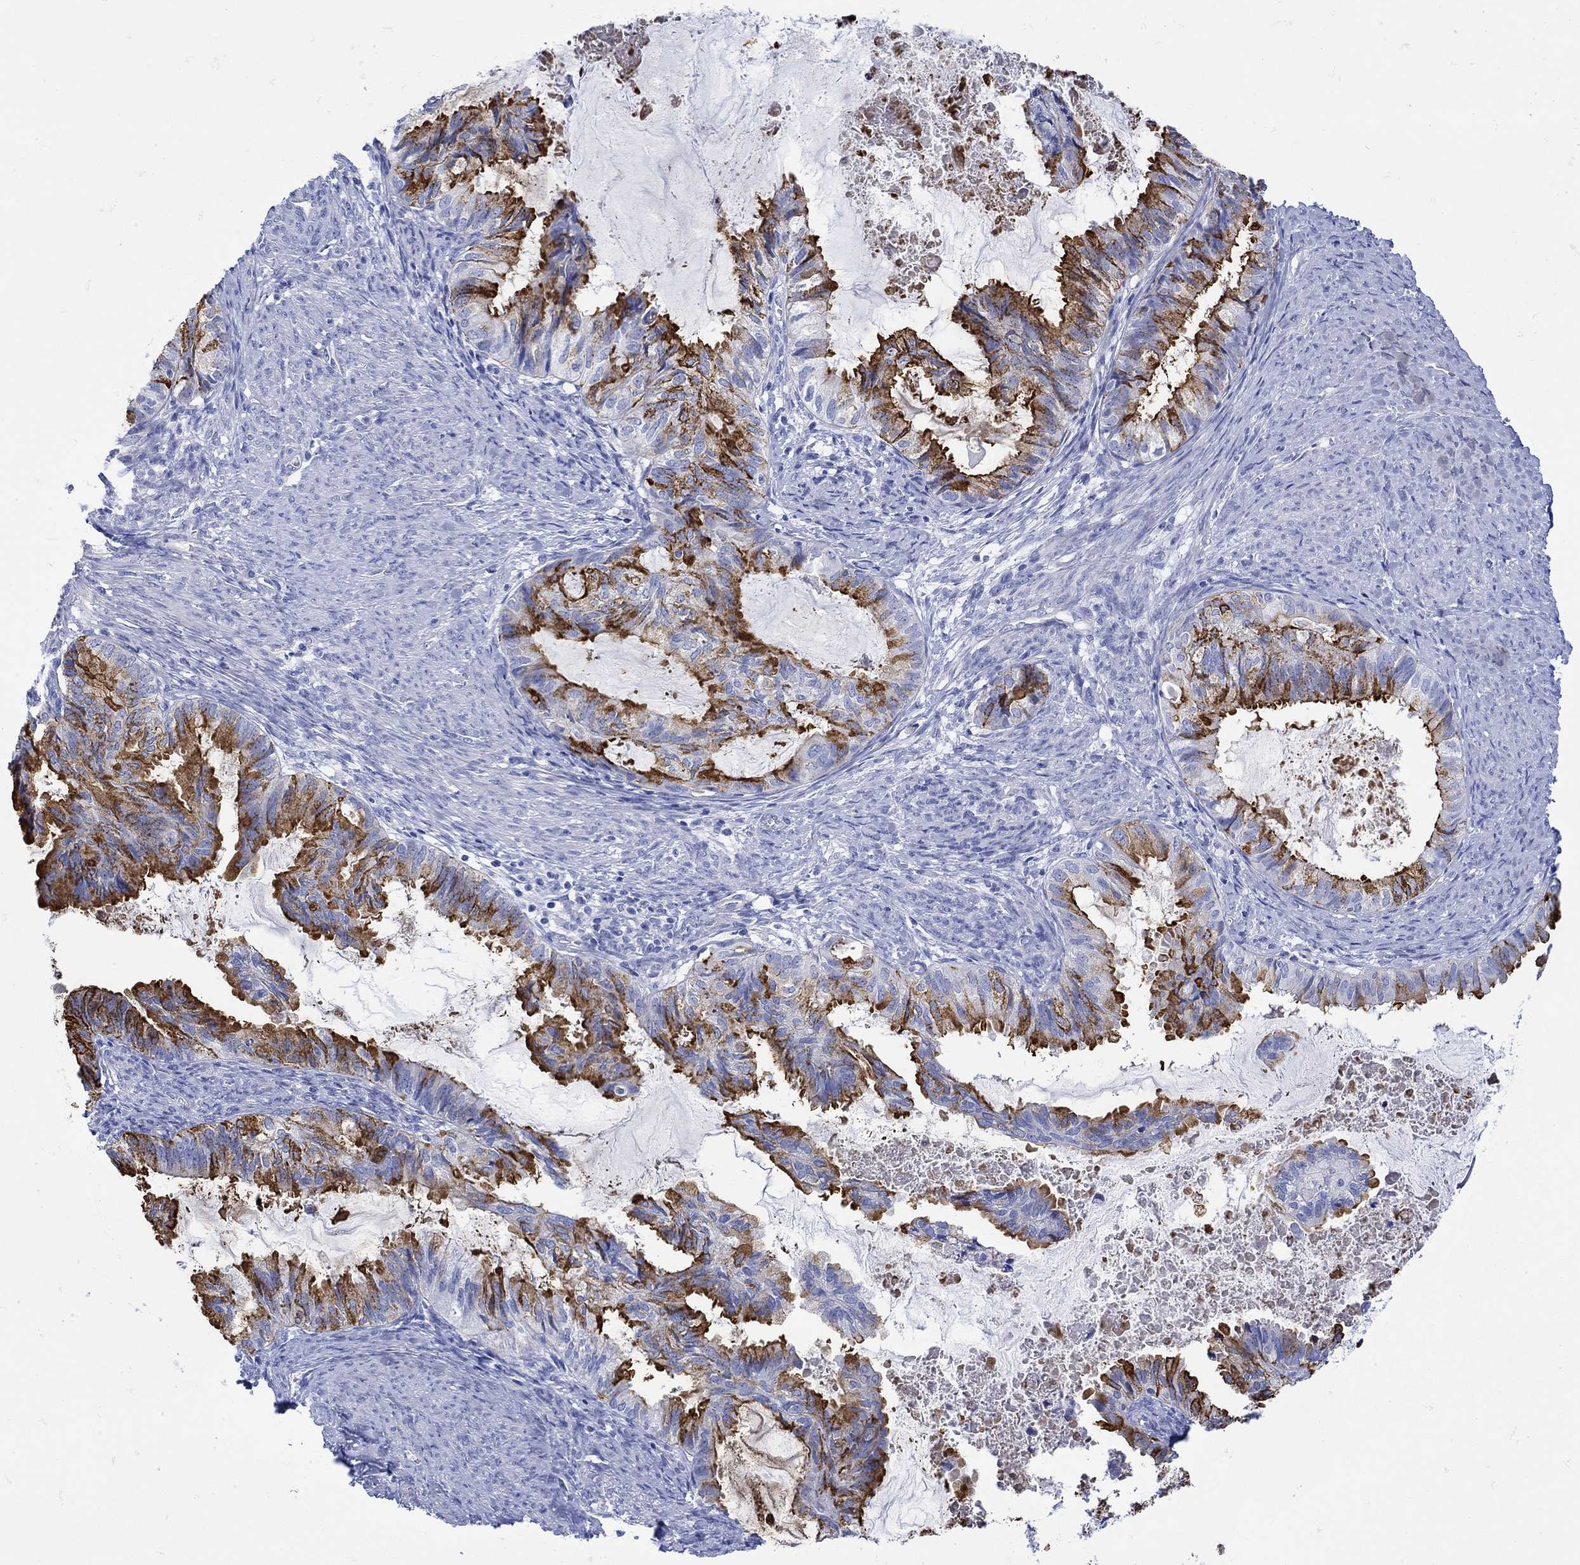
{"staining": {"intensity": "strong", "quantity": "25%-75%", "location": "cytoplasmic/membranous"}, "tissue": "endometrial cancer", "cell_type": "Tumor cells", "image_type": "cancer", "snomed": [{"axis": "morphology", "description": "Adenocarcinoma, NOS"}, {"axis": "topography", "description": "Endometrium"}], "caption": "Immunohistochemistry of human endometrial adenocarcinoma exhibits high levels of strong cytoplasmic/membranous staining in about 25%-75% of tumor cells.", "gene": "ANKMY1", "patient": {"sex": "female", "age": 86}}